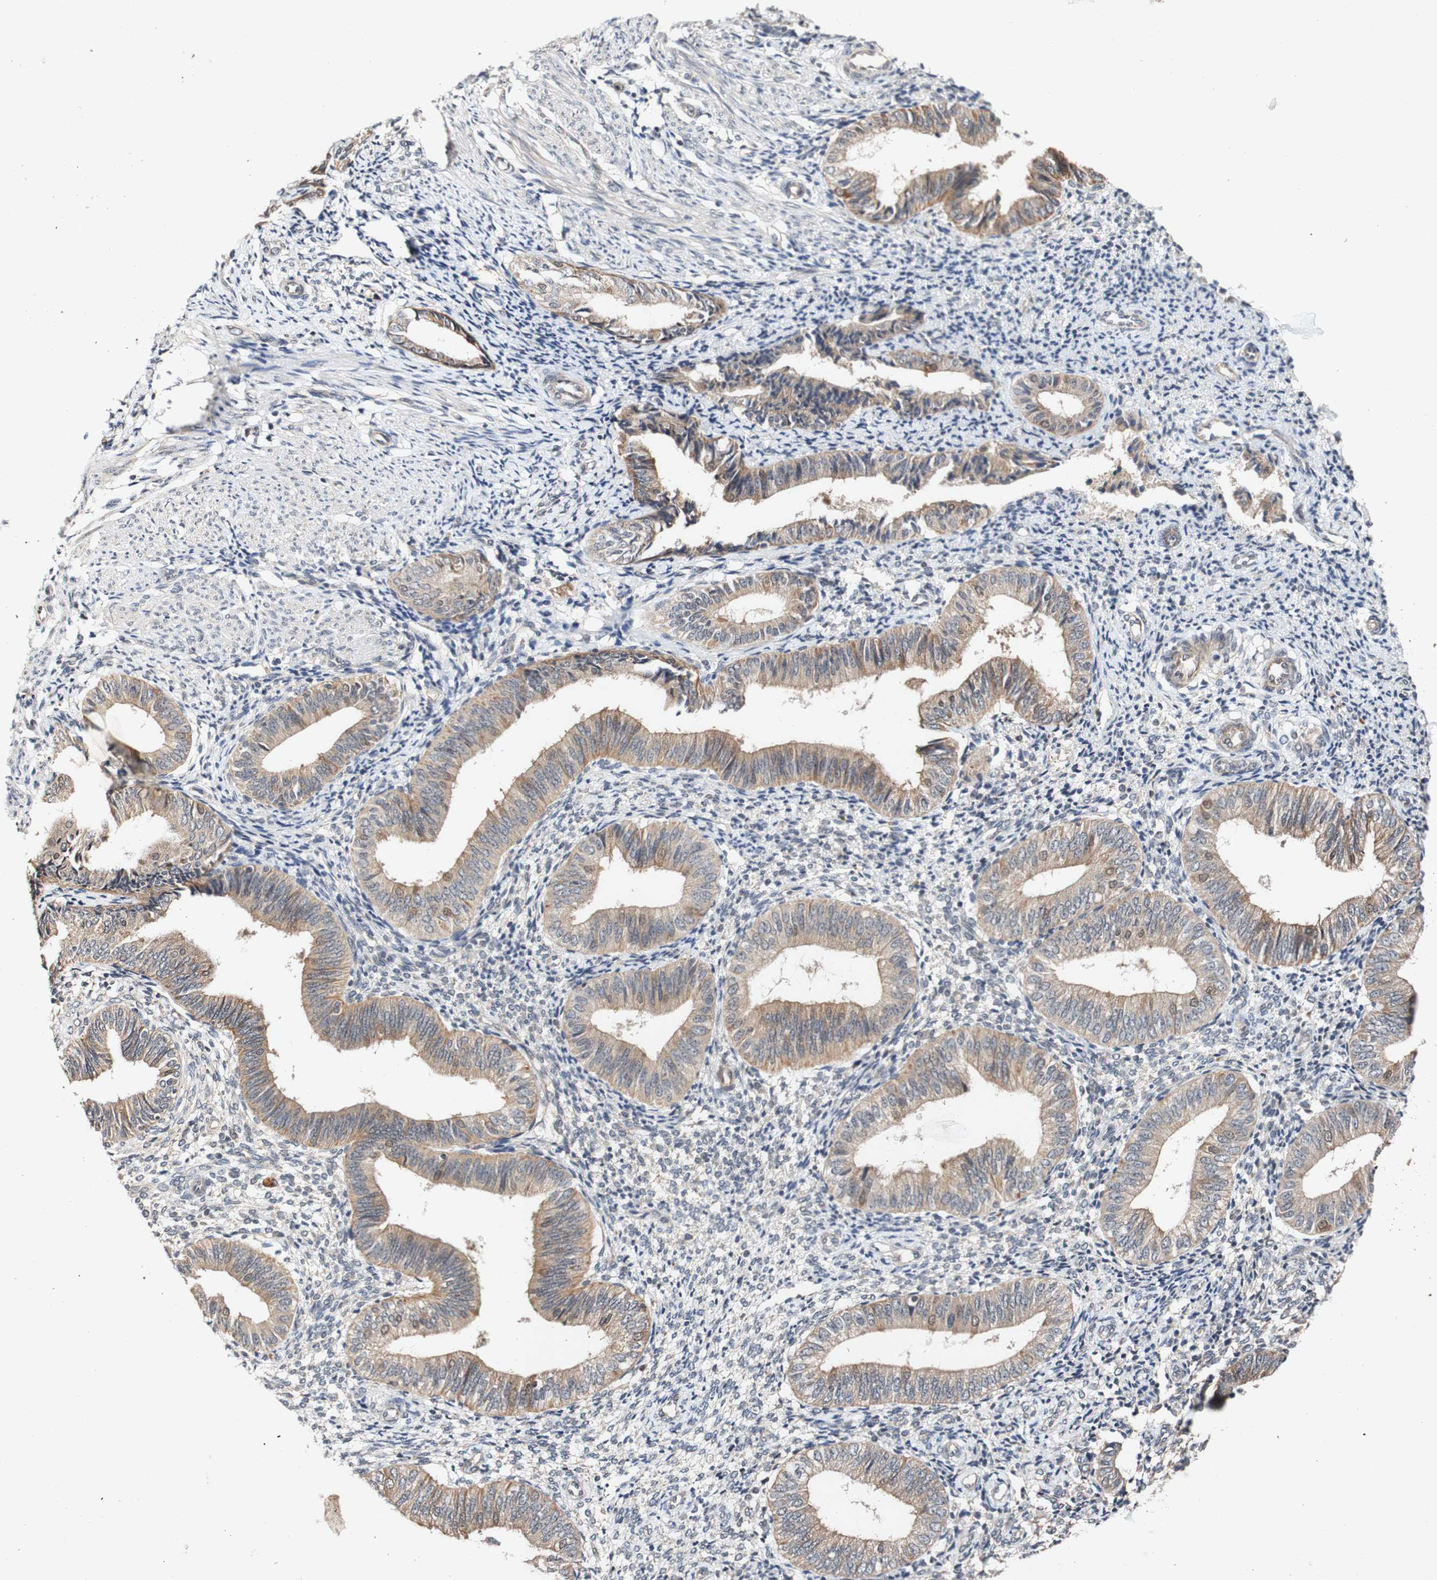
{"staining": {"intensity": "negative", "quantity": "none", "location": "none"}, "tissue": "endometrium", "cell_type": "Cells in endometrial stroma", "image_type": "normal", "snomed": [{"axis": "morphology", "description": "Normal tissue, NOS"}, {"axis": "topography", "description": "Endometrium"}], "caption": "Cells in endometrial stroma show no significant protein positivity in normal endometrium. (IHC, brightfield microscopy, high magnification).", "gene": "PIN1", "patient": {"sex": "female", "age": 50}}